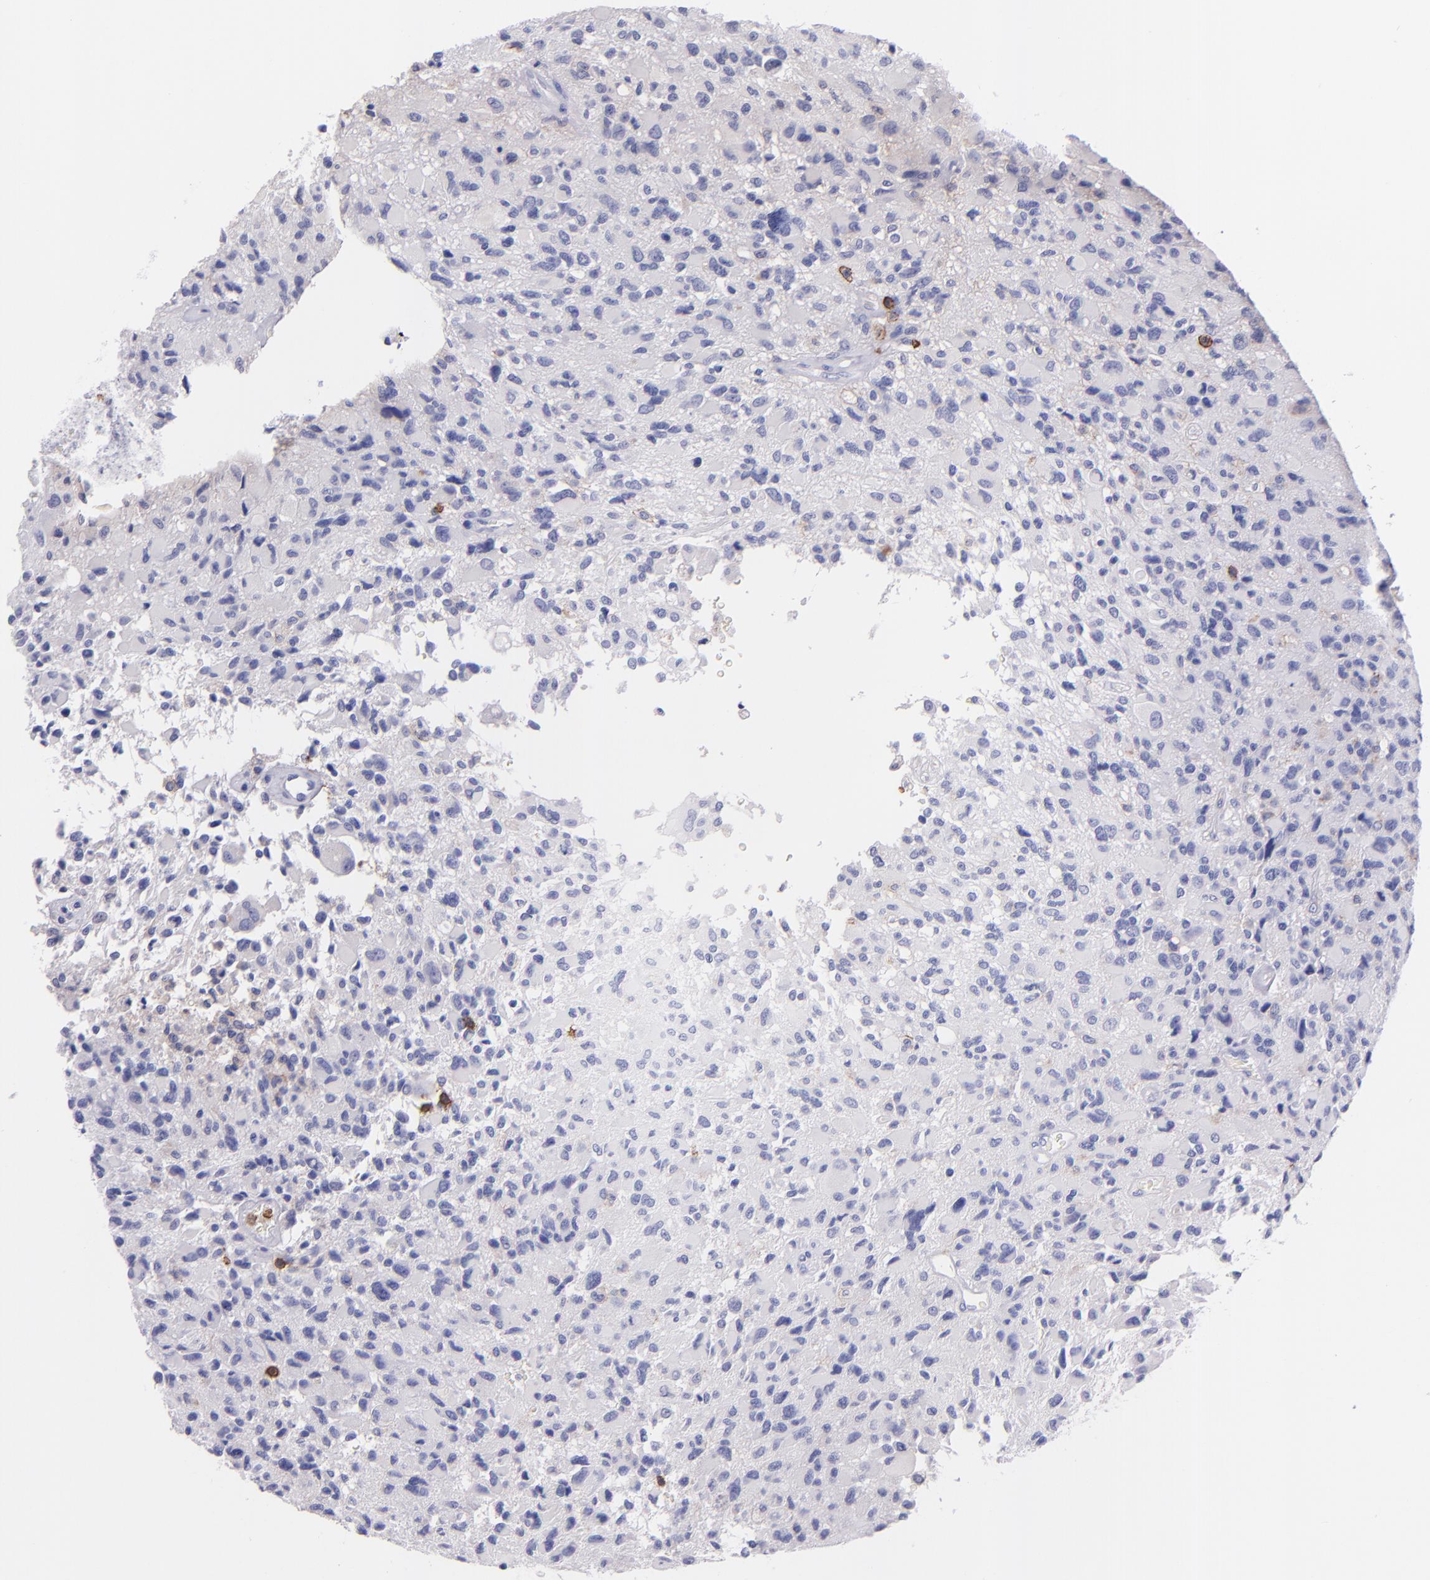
{"staining": {"intensity": "negative", "quantity": "none", "location": "none"}, "tissue": "glioma", "cell_type": "Tumor cells", "image_type": "cancer", "snomed": [{"axis": "morphology", "description": "Glioma, malignant, High grade"}, {"axis": "topography", "description": "Brain"}], "caption": "This is a histopathology image of immunohistochemistry staining of malignant high-grade glioma, which shows no expression in tumor cells.", "gene": "SPN", "patient": {"sex": "male", "age": 69}}